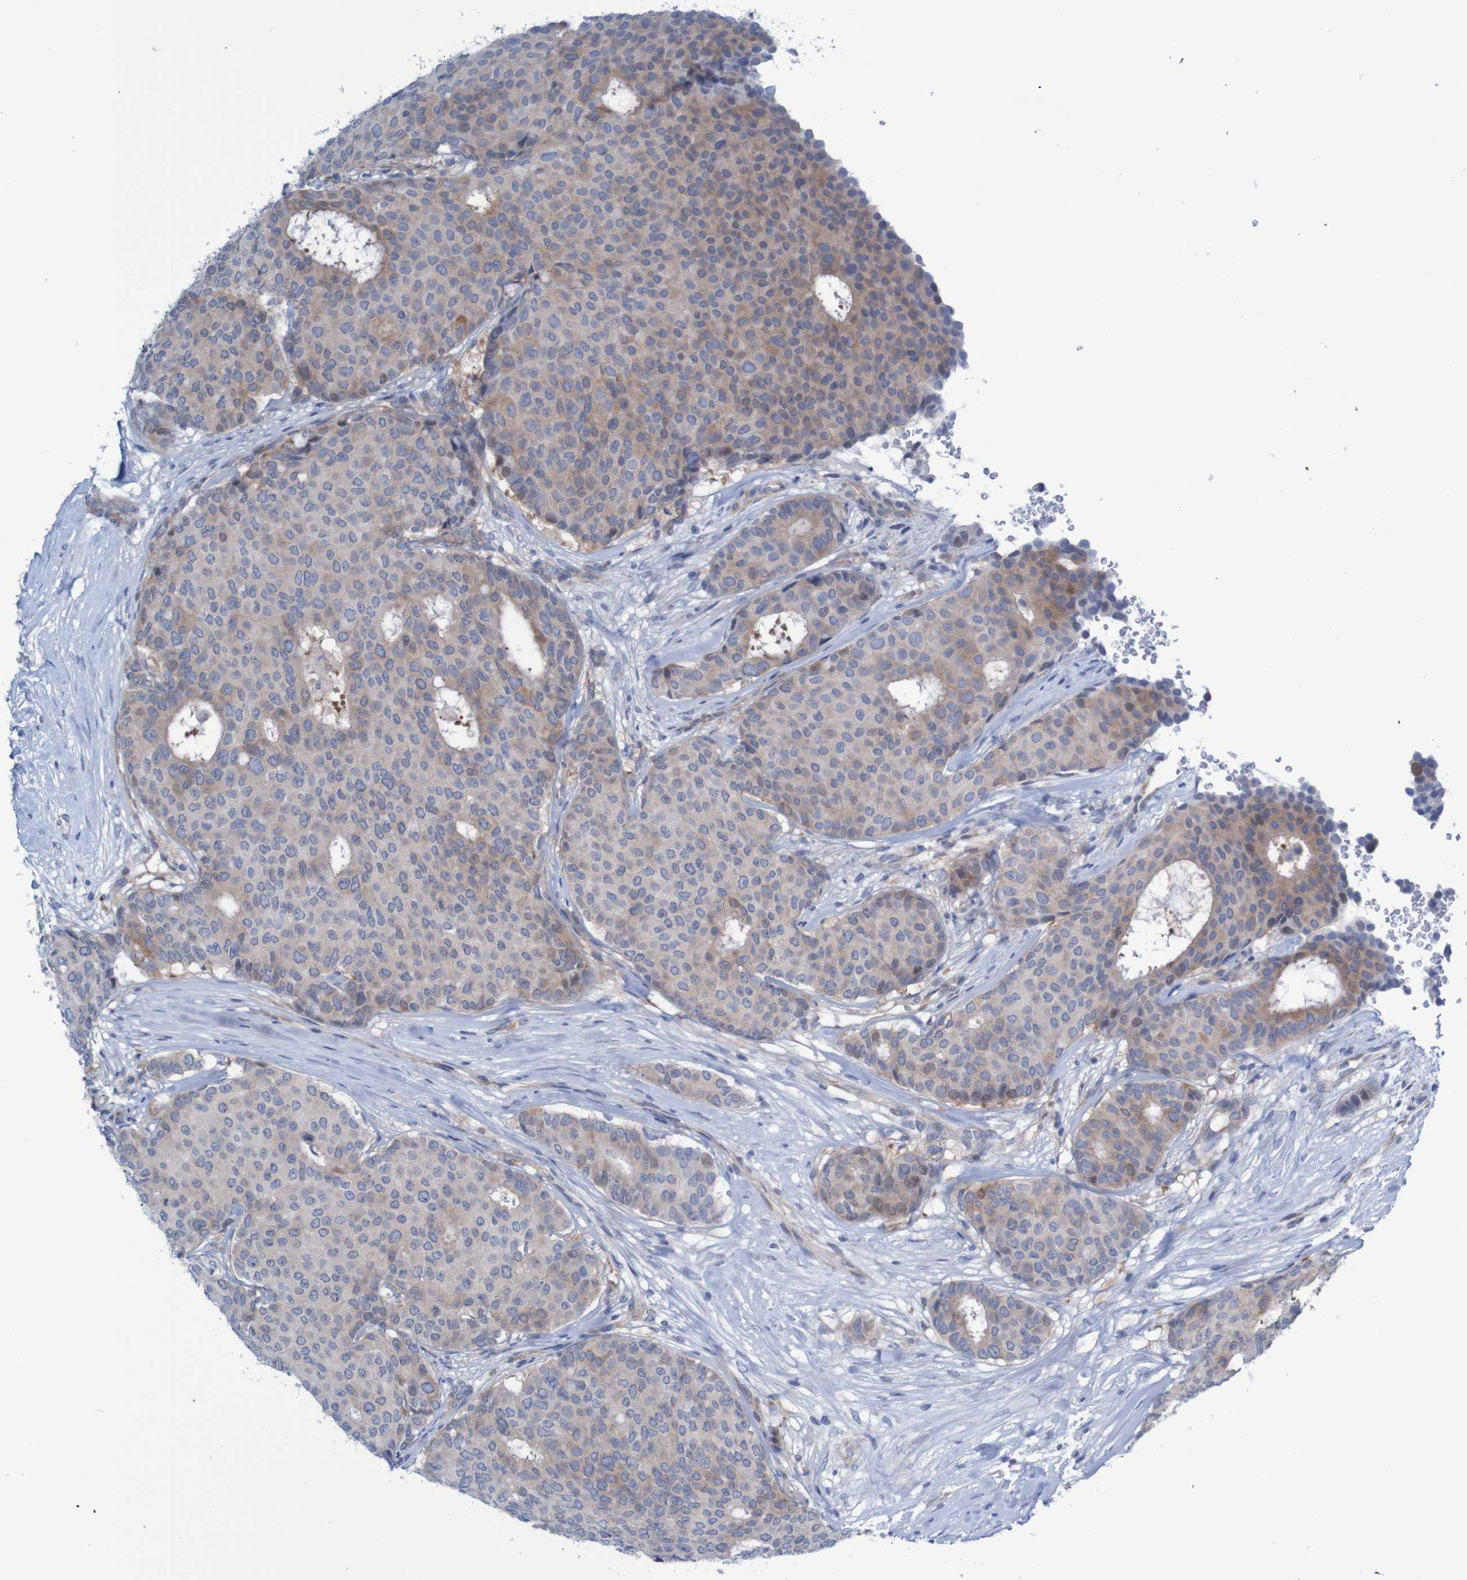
{"staining": {"intensity": "moderate", "quantity": "25%-75%", "location": "cytoplasmic/membranous"}, "tissue": "breast cancer", "cell_type": "Tumor cells", "image_type": "cancer", "snomed": [{"axis": "morphology", "description": "Duct carcinoma"}, {"axis": "topography", "description": "Breast"}], "caption": "Intraductal carcinoma (breast) tissue shows moderate cytoplasmic/membranous positivity in about 25%-75% of tumor cells, visualized by immunohistochemistry.", "gene": "ANGPT4", "patient": {"sex": "female", "age": 75}}